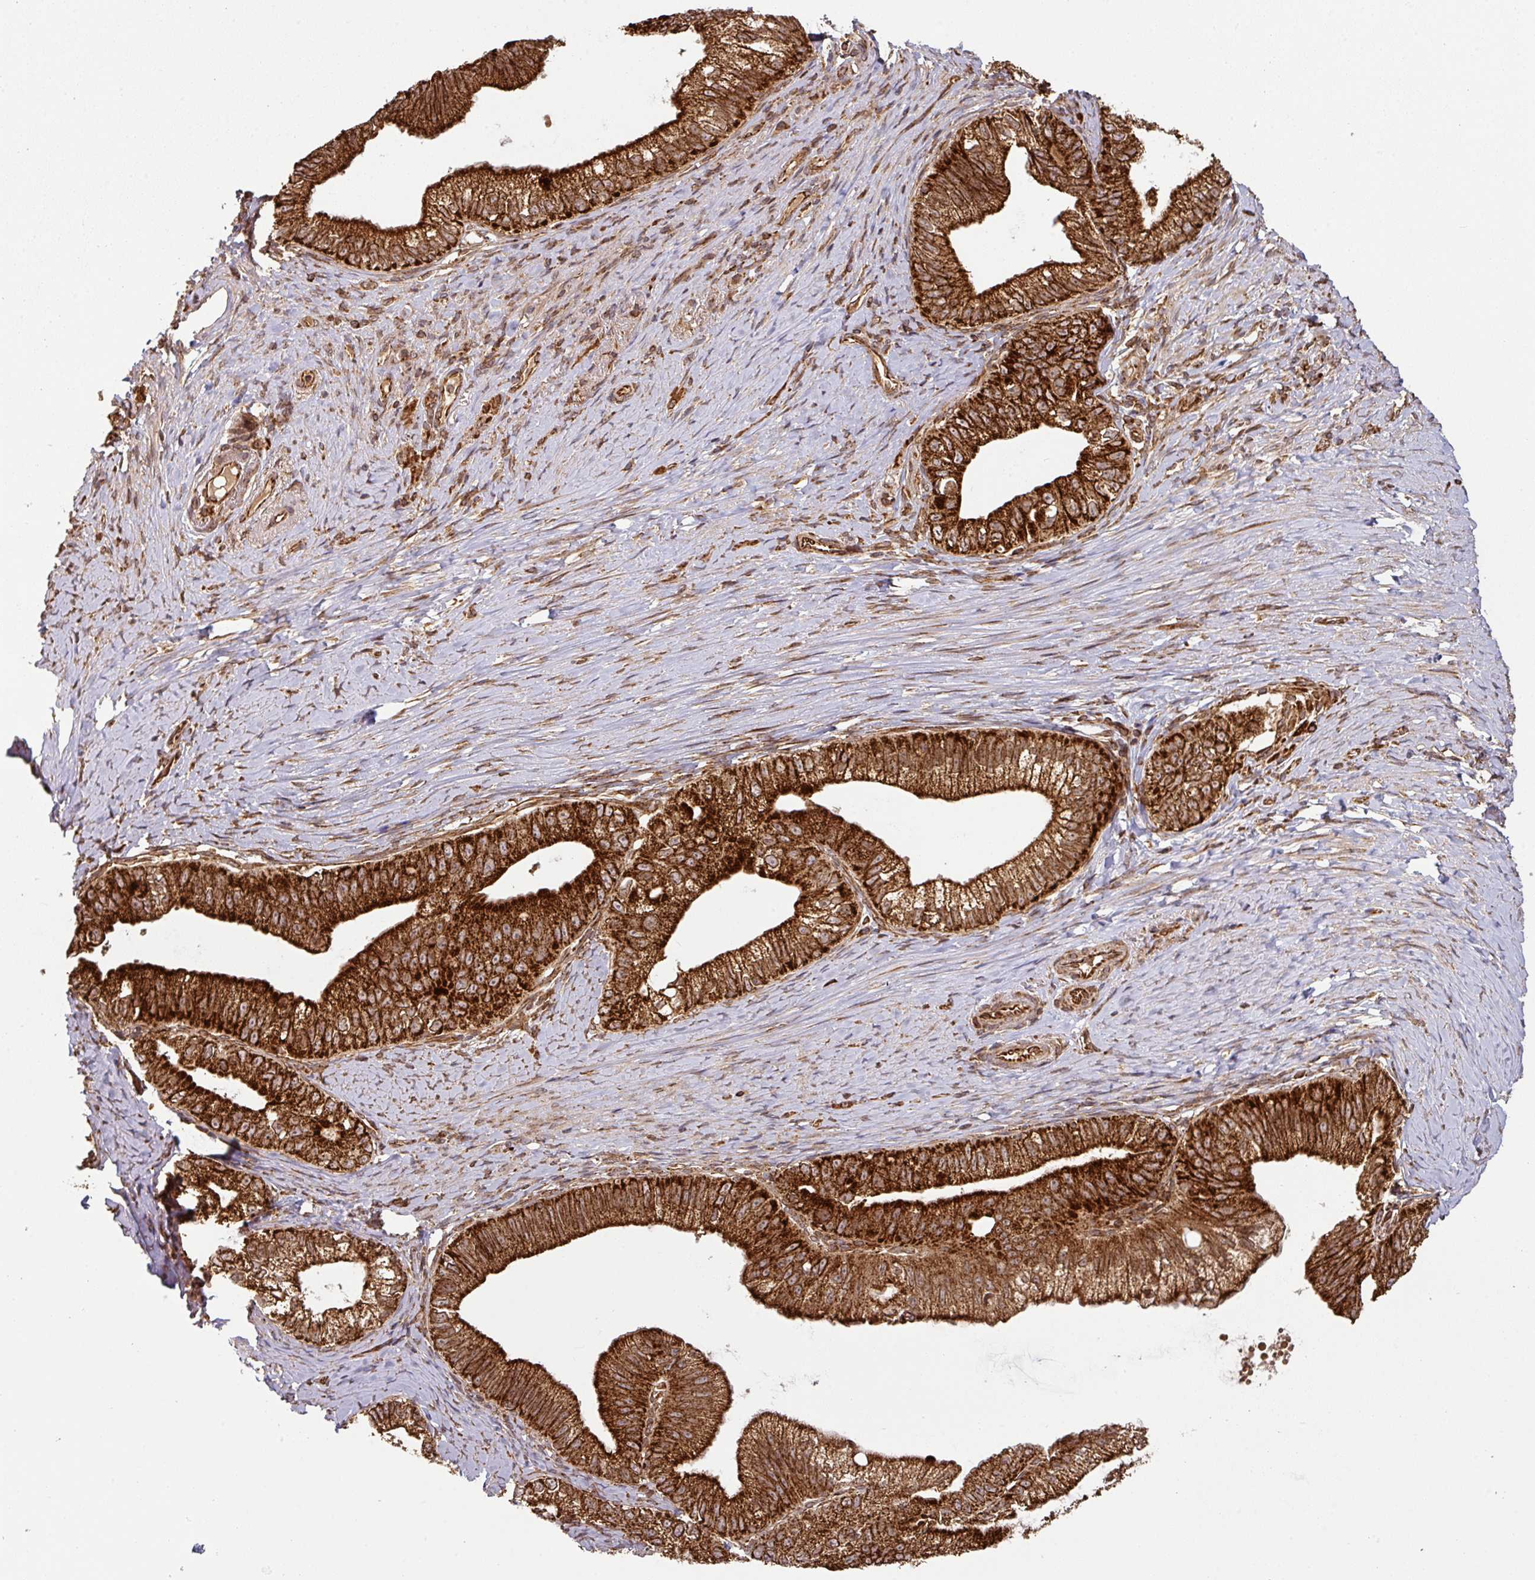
{"staining": {"intensity": "strong", "quantity": ">75%", "location": "cytoplasmic/membranous"}, "tissue": "pancreatic cancer", "cell_type": "Tumor cells", "image_type": "cancer", "snomed": [{"axis": "morphology", "description": "Adenocarcinoma, NOS"}, {"axis": "topography", "description": "Pancreas"}], "caption": "Strong cytoplasmic/membranous protein staining is present in approximately >75% of tumor cells in pancreatic cancer.", "gene": "TRAP1", "patient": {"sex": "male", "age": 70}}